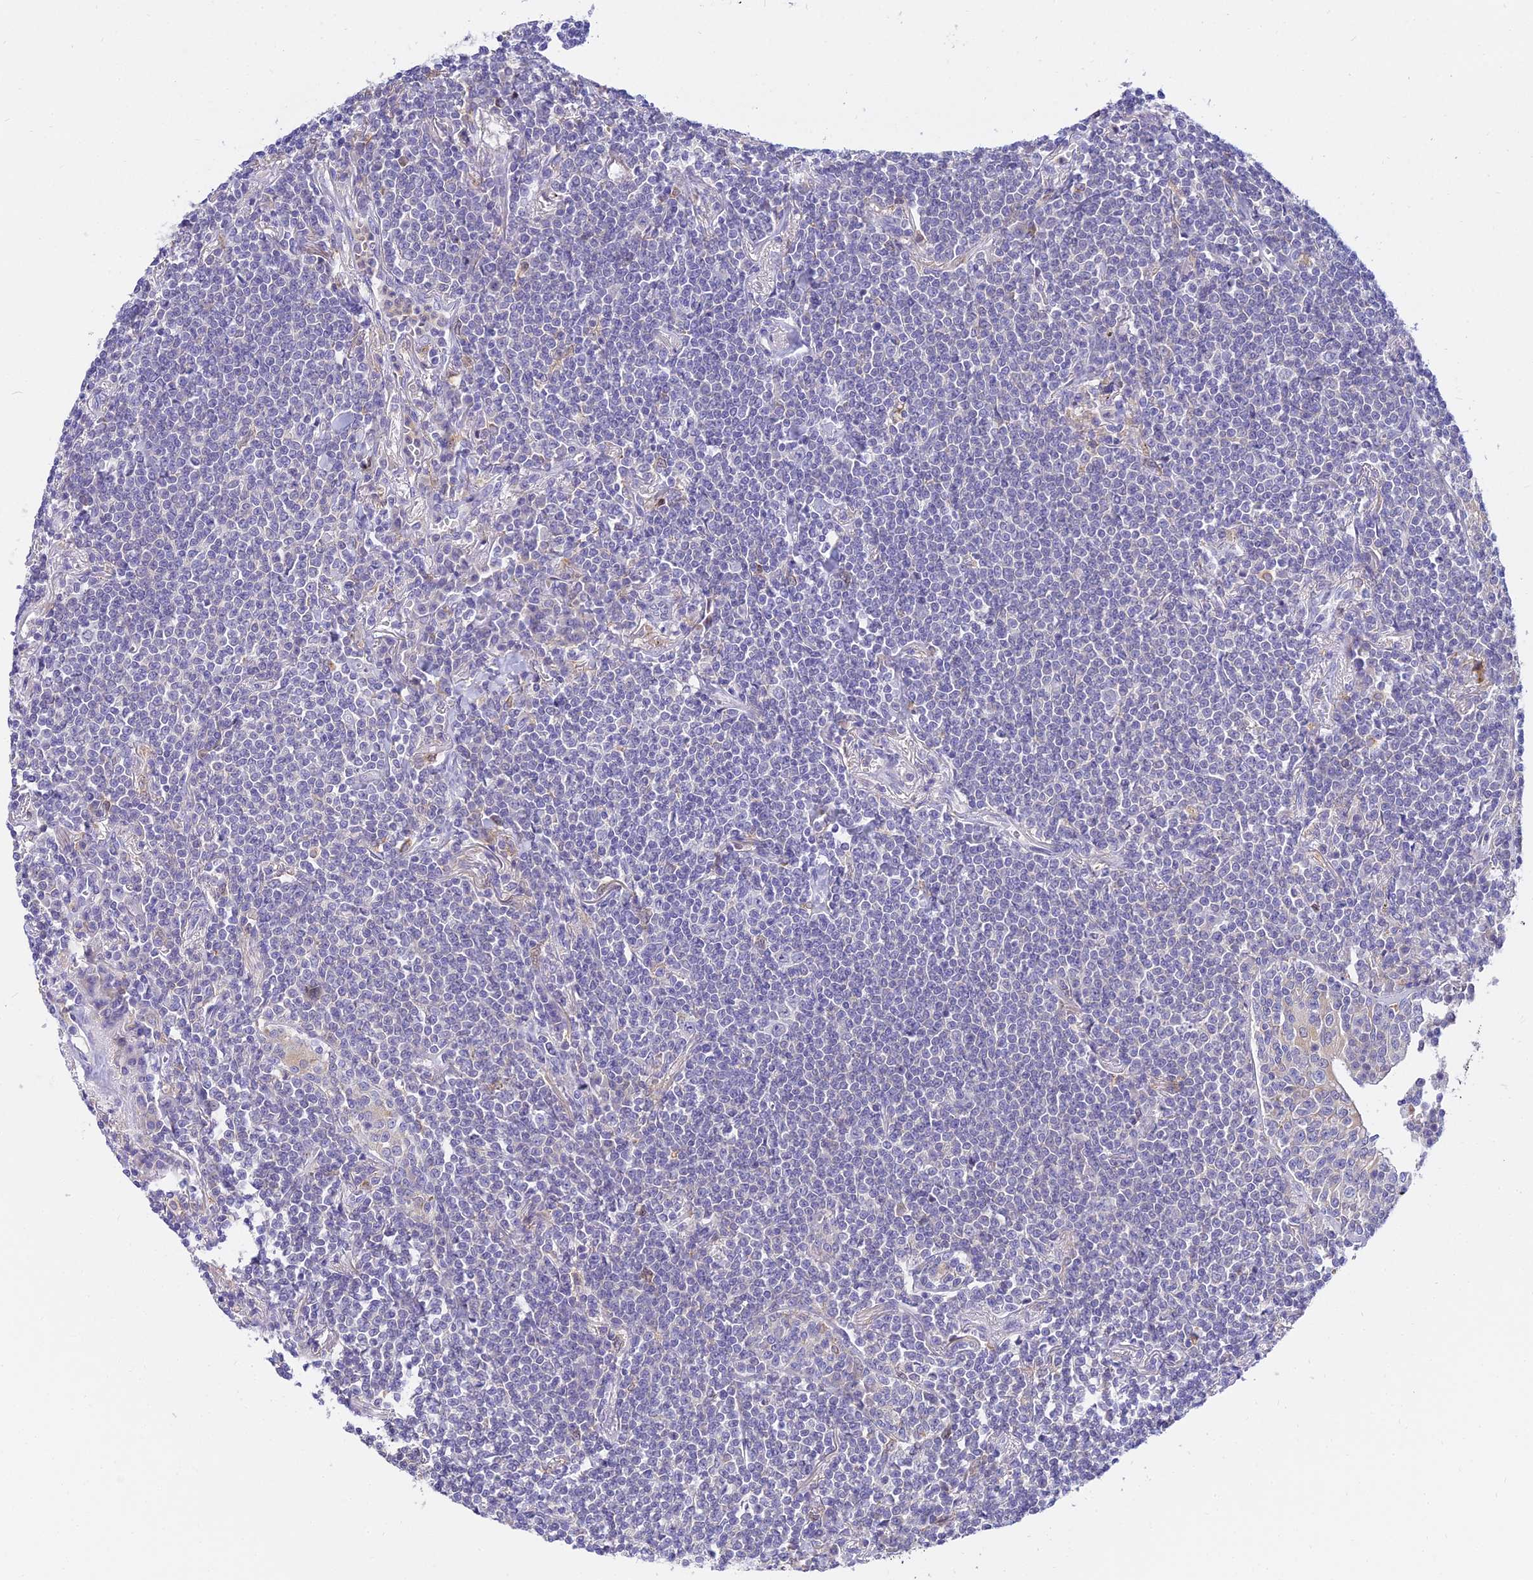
{"staining": {"intensity": "negative", "quantity": "none", "location": "none"}, "tissue": "lymphoma", "cell_type": "Tumor cells", "image_type": "cancer", "snomed": [{"axis": "morphology", "description": "Malignant lymphoma, non-Hodgkin's type, Low grade"}, {"axis": "topography", "description": "Lung"}], "caption": "This is a micrograph of immunohistochemistry (IHC) staining of lymphoma, which shows no expression in tumor cells. (DAB (3,3'-diaminobenzidine) immunohistochemistry (IHC), high magnification).", "gene": "ARL8B", "patient": {"sex": "female", "age": 71}}